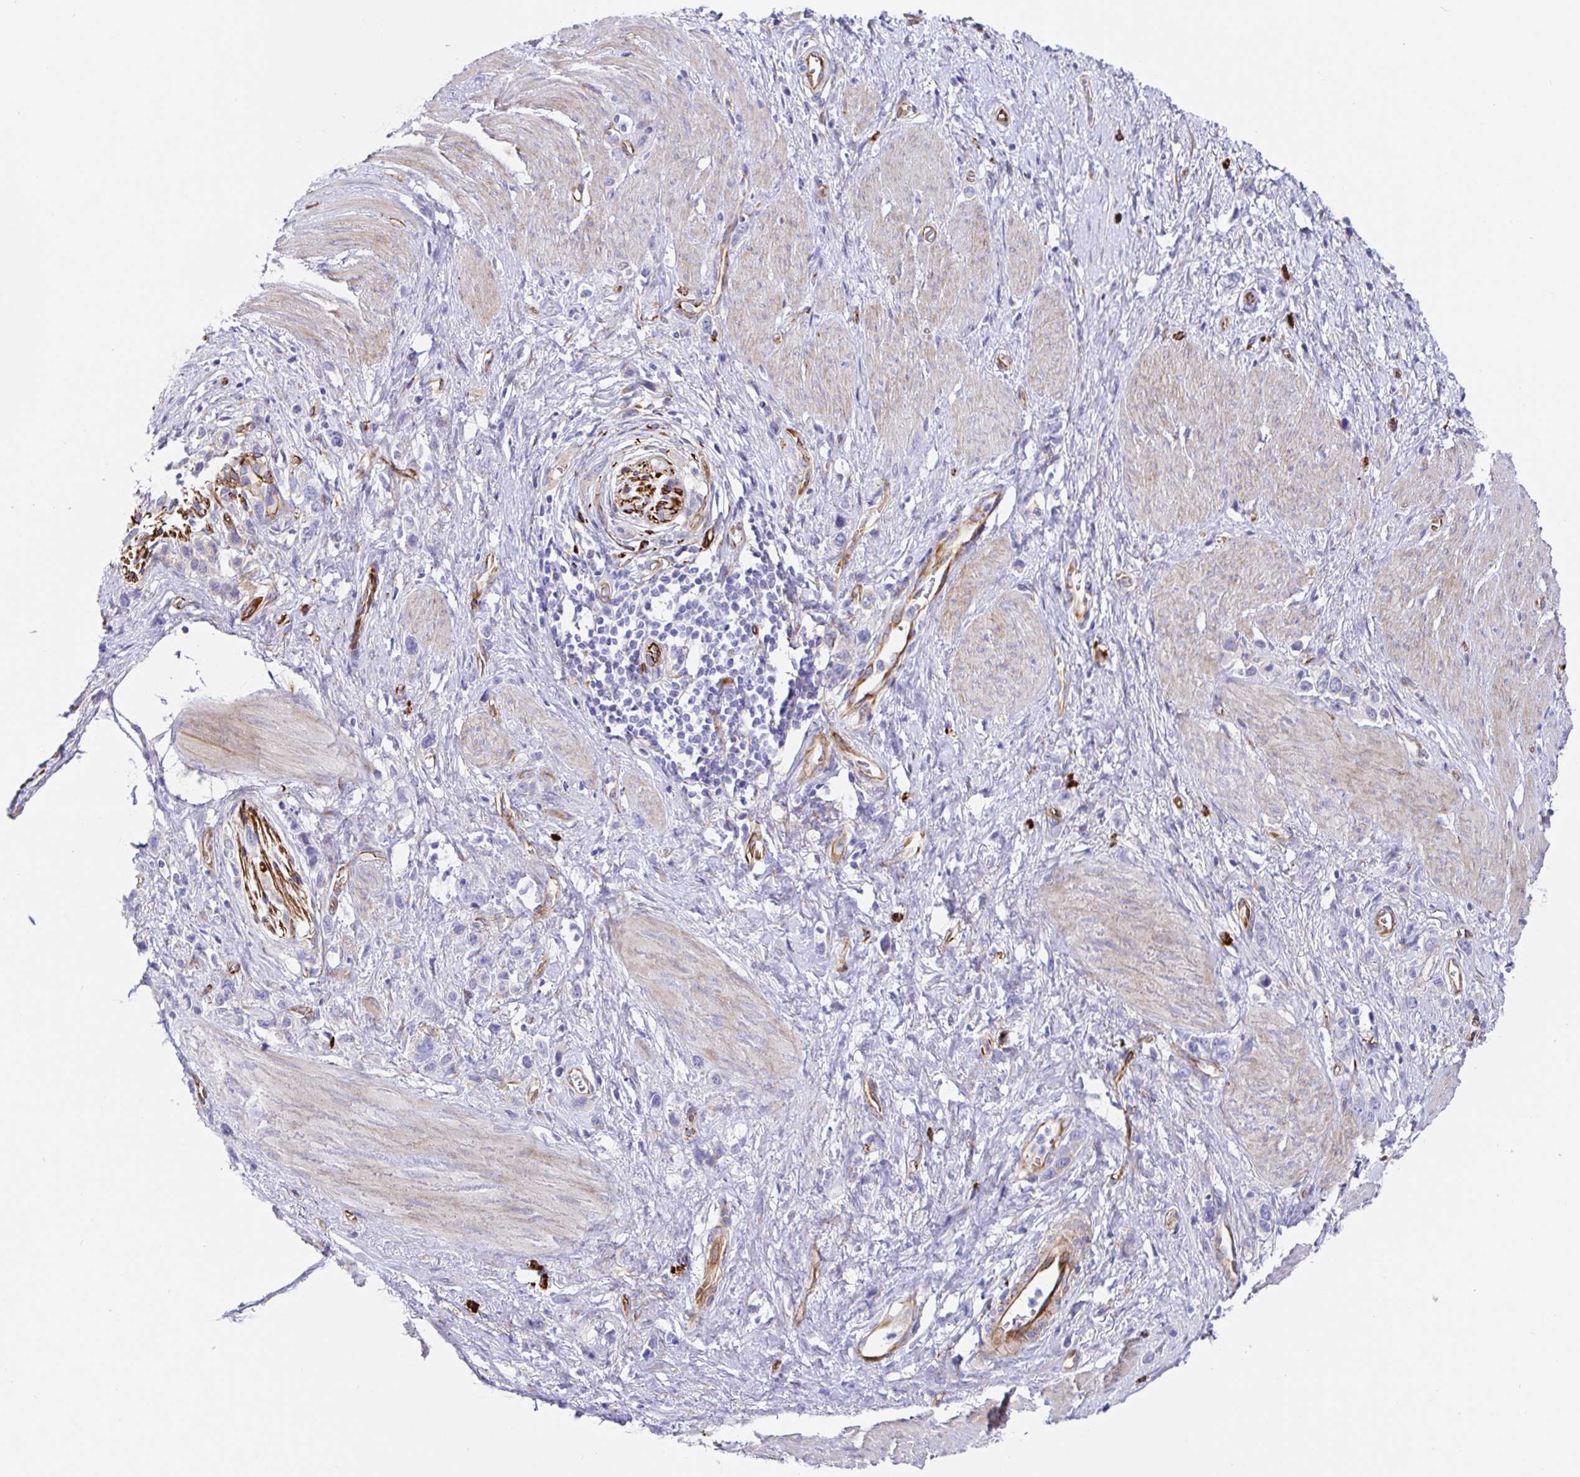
{"staining": {"intensity": "negative", "quantity": "none", "location": "none"}, "tissue": "stomach cancer", "cell_type": "Tumor cells", "image_type": "cancer", "snomed": [{"axis": "morphology", "description": "Adenocarcinoma, NOS"}, {"axis": "topography", "description": "Stomach"}], "caption": "There is no significant expression in tumor cells of stomach cancer.", "gene": "DOCK1", "patient": {"sex": "female", "age": 65}}